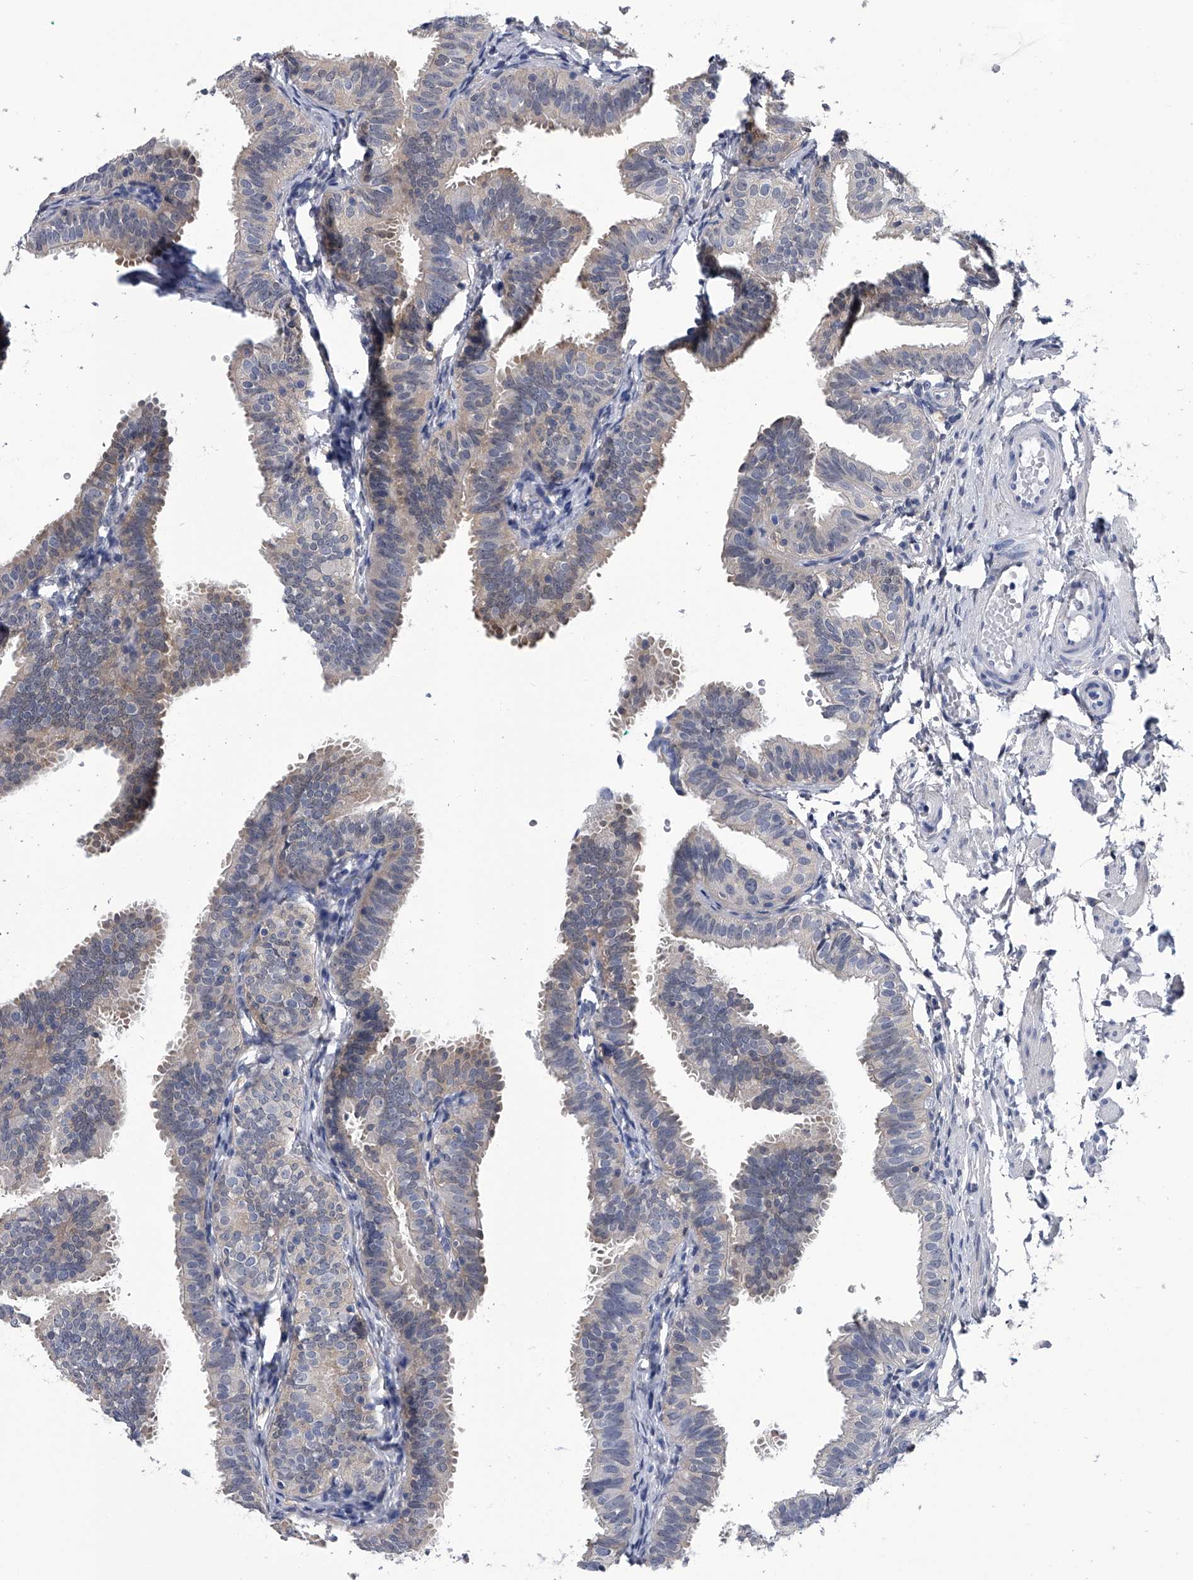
{"staining": {"intensity": "weak", "quantity": "<25%", "location": "cytoplasmic/membranous"}, "tissue": "fallopian tube", "cell_type": "Glandular cells", "image_type": "normal", "snomed": [{"axis": "morphology", "description": "Normal tissue, NOS"}, {"axis": "topography", "description": "Fallopian tube"}], "caption": "Fallopian tube stained for a protein using immunohistochemistry (IHC) displays no expression glandular cells.", "gene": "PDXK", "patient": {"sex": "female", "age": 35}}